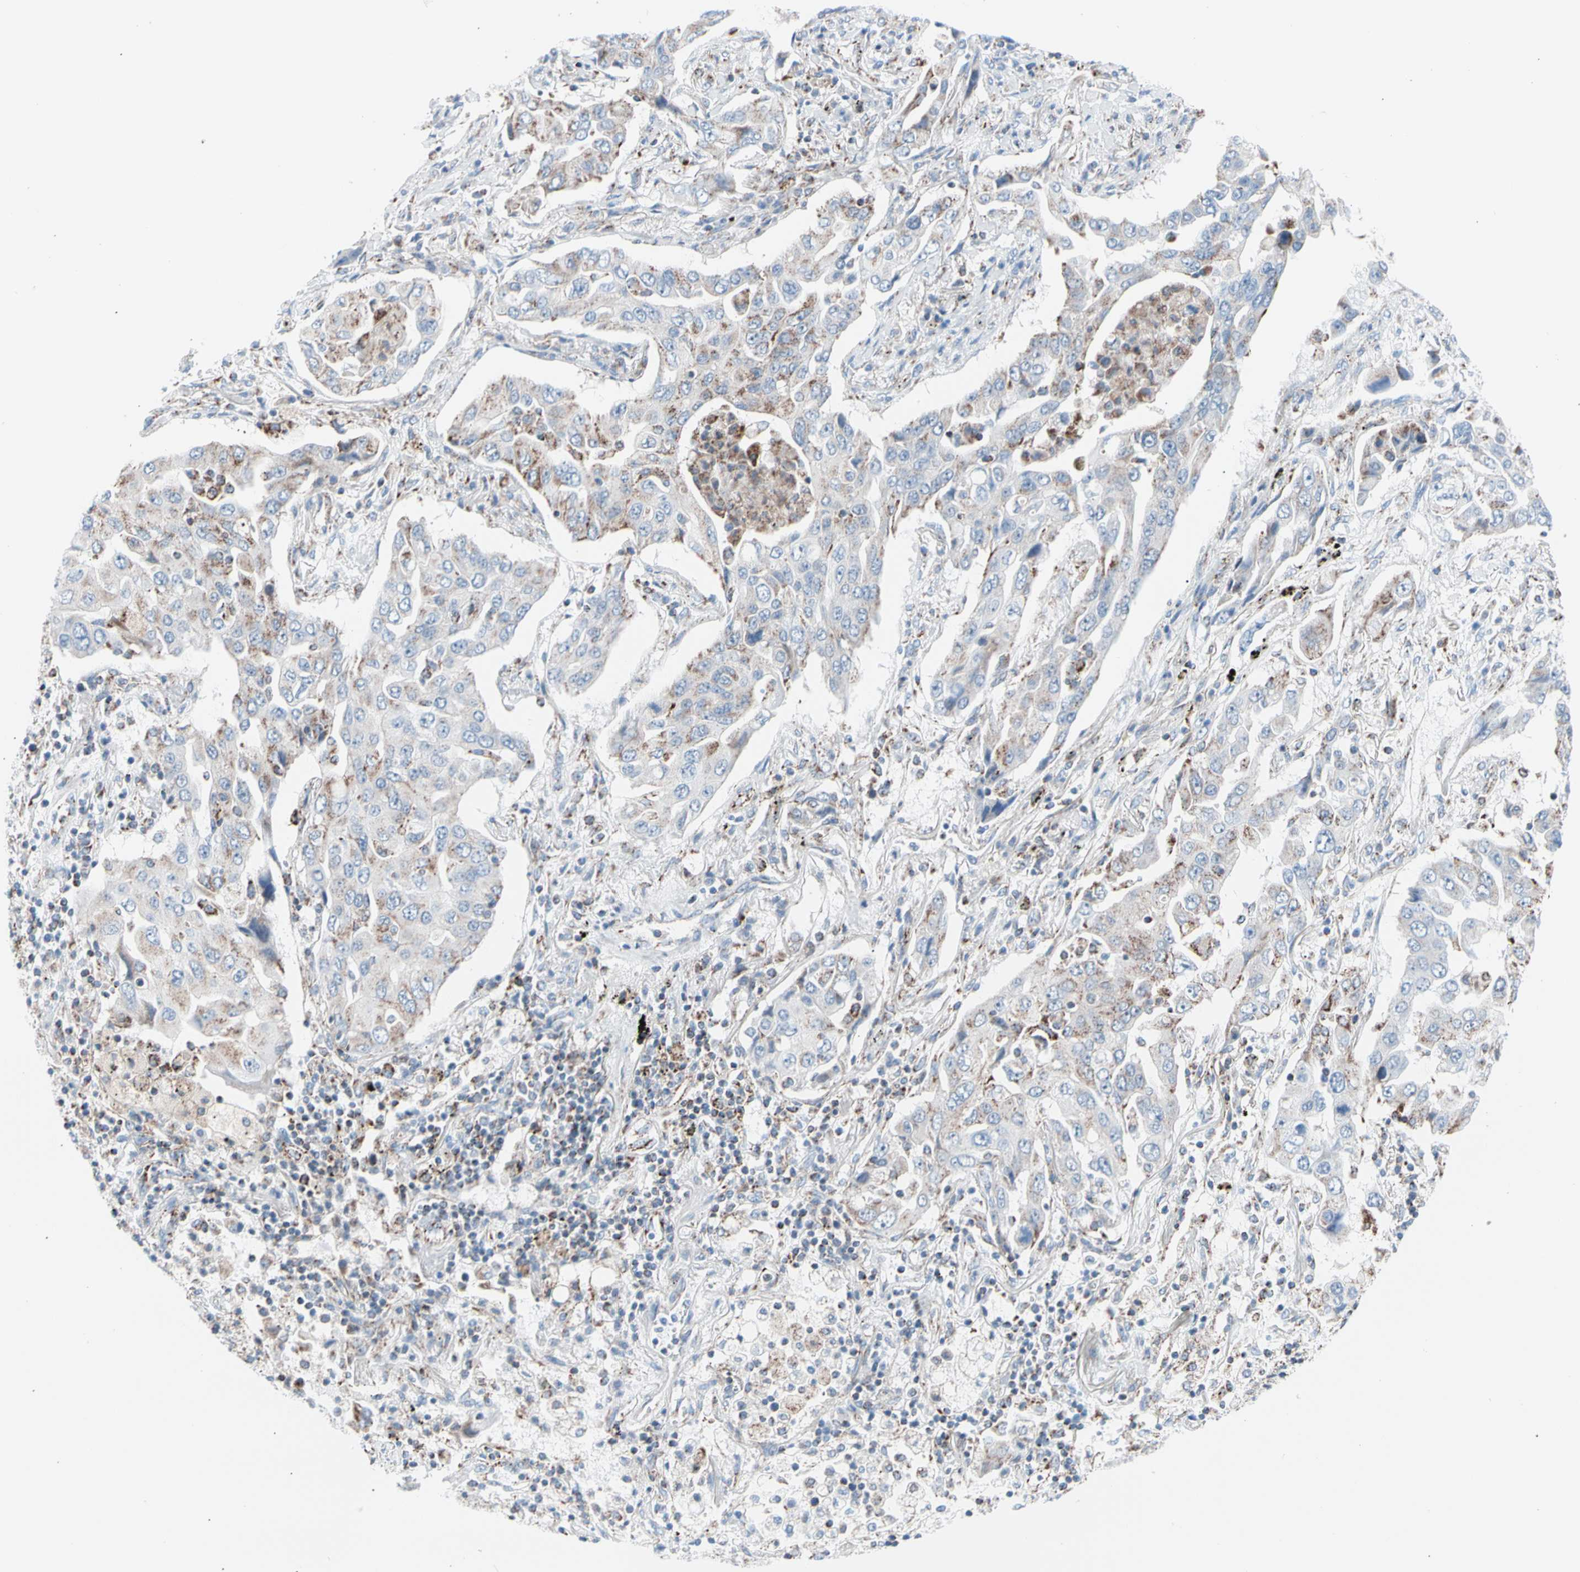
{"staining": {"intensity": "moderate", "quantity": "25%-75%", "location": "cytoplasmic/membranous"}, "tissue": "lung cancer", "cell_type": "Tumor cells", "image_type": "cancer", "snomed": [{"axis": "morphology", "description": "Adenocarcinoma, NOS"}, {"axis": "topography", "description": "Lung"}], "caption": "Protein staining by immunohistochemistry (IHC) displays moderate cytoplasmic/membranous positivity in approximately 25%-75% of tumor cells in lung cancer (adenocarcinoma). (Brightfield microscopy of DAB IHC at high magnification).", "gene": "HK1", "patient": {"sex": "female", "age": 65}}